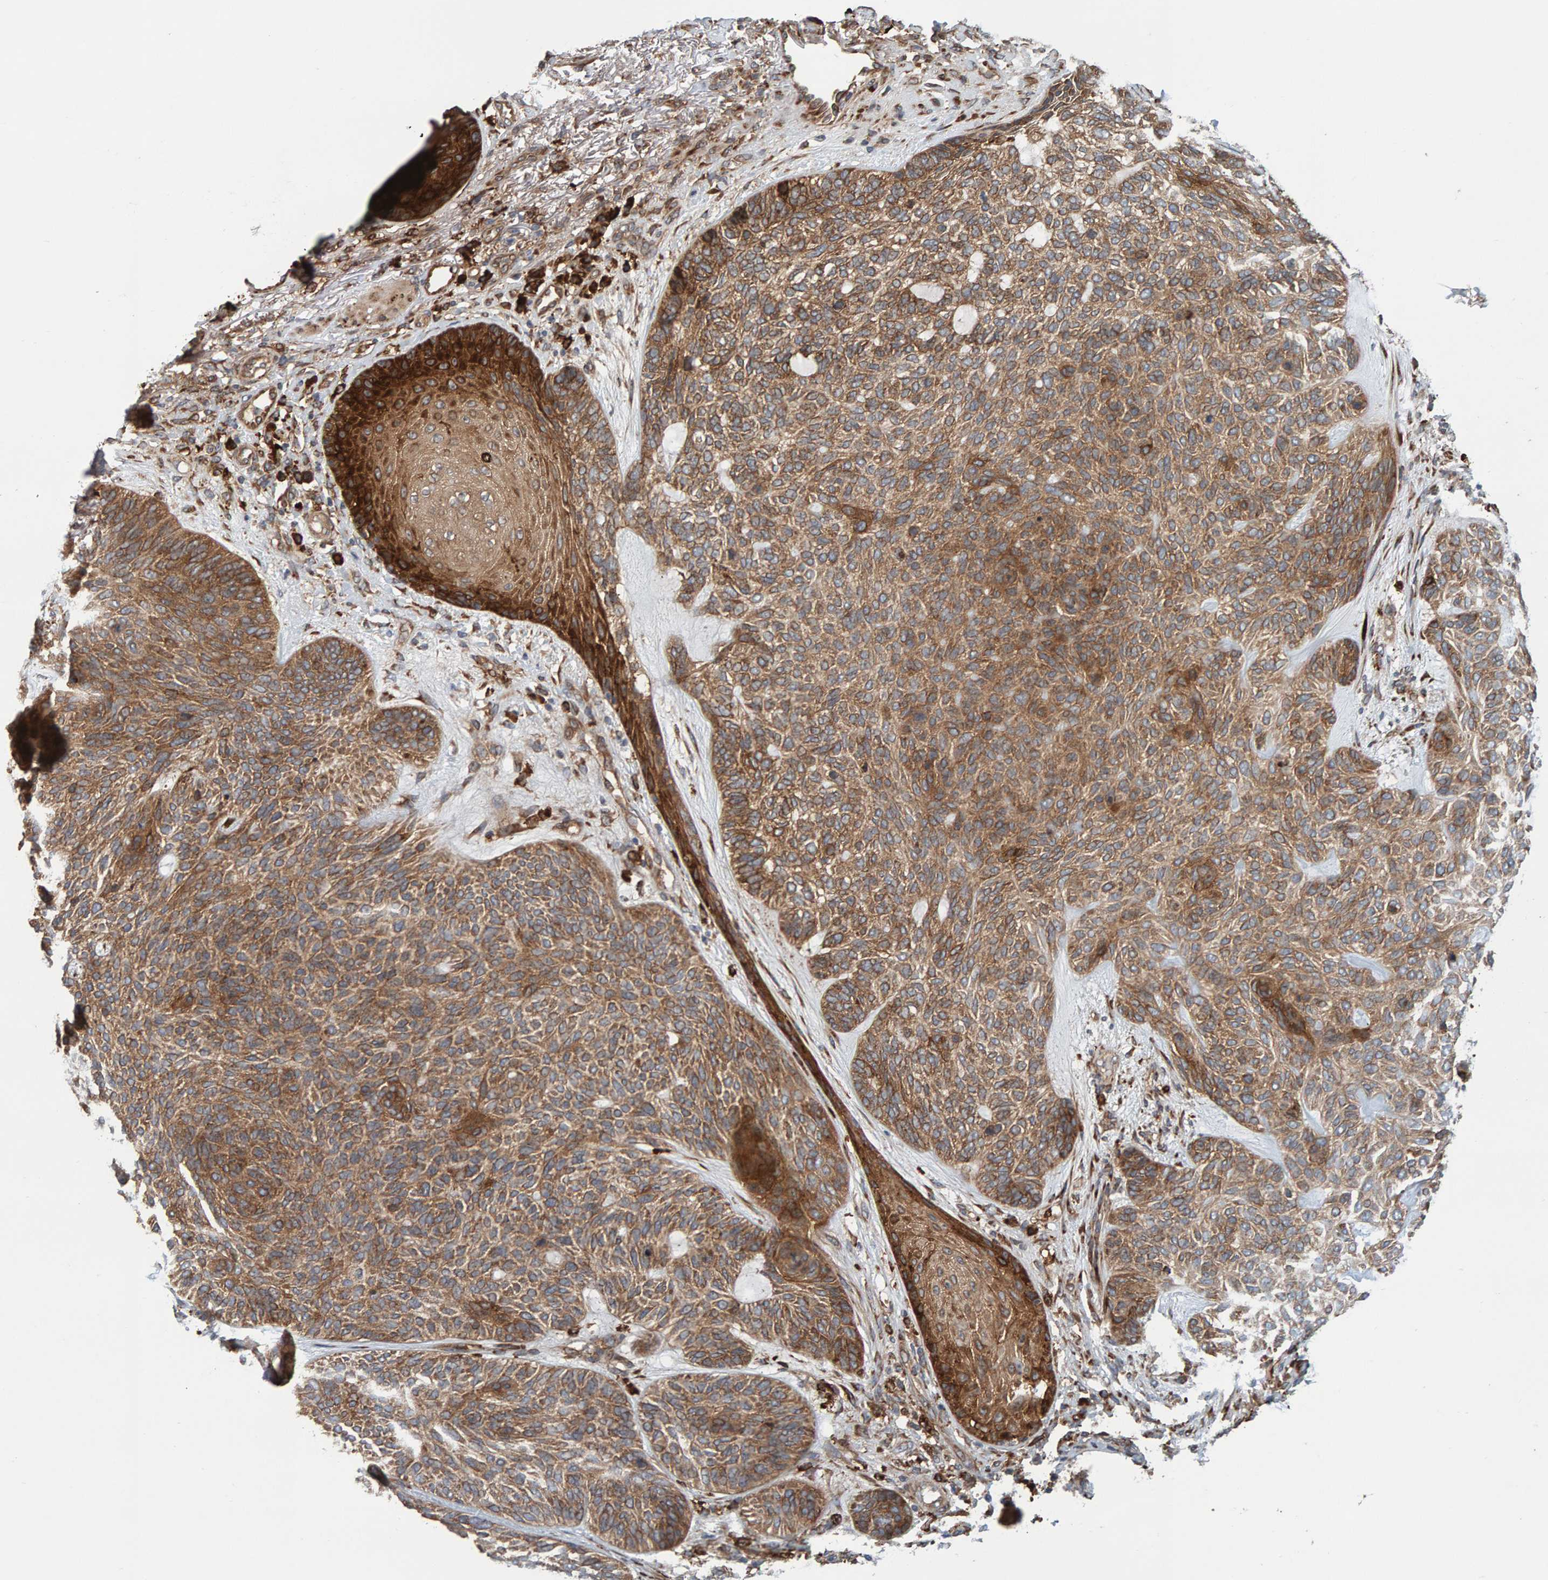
{"staining": {"intensity": "moderate", "quantity": ">75%", "location": "cytoplasmic/membranous"}, "tissue": "skin cancer", "cell_type": "Tumor cells", "image_type": "cancer", "snomed": [{"axis": "morphology", "description": "Basal cell carcinoma"}, {"axis": "topography", "description": "Skin"}], "caption": "The image shows staining of skin cancer, revealing moderate cytoplasmic/membranous protein expression (brown color) within tumor cells. (DAB (3,3'-diaminobenzidine) IHC with brightfield microscopy, high magnification).", "gene": "BAIAP2", "patient": {"sex": "male", "age": 55}}